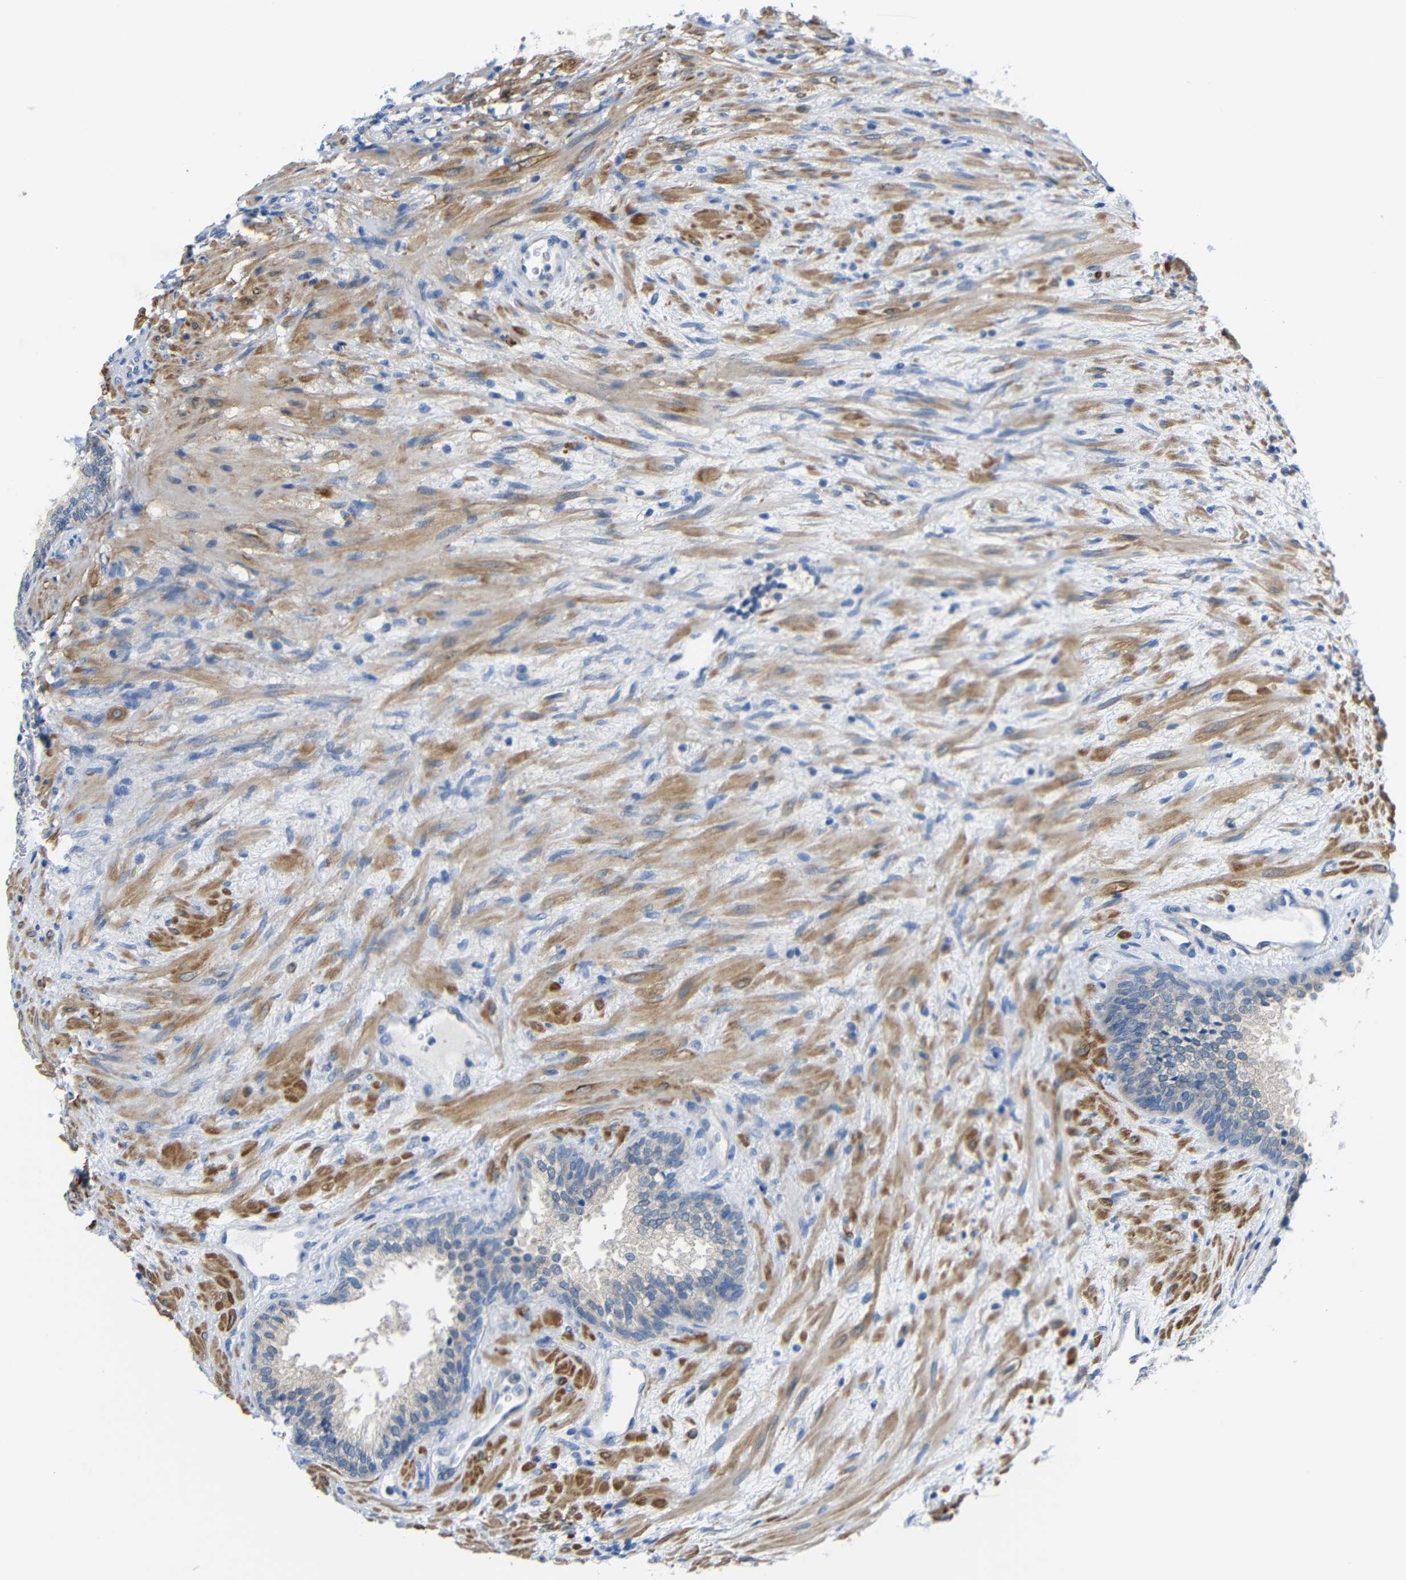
{"staining": {"intensity": "moderate", "quantity": "<25%", "location": "cytoplasmic/membranous"}, "tissue": "prostate", "cell_type": "Glandular cells", "image_type": "normal", "snomed": [{"axis": "morphology", "description": "Normal tissue, NOS"}, {"axis": "topography", "description": "Prostate"}], "caption": "Protein positivity by immunohistochemistry shows moderate cytoplasmic/membranous expression in about <25% of glandular cells in benign prostate. (Brightfield microscopy of DAB IHC at high magnification).", "gene": "NEGR1", "patient": {"sex": "male", "age": 76}}